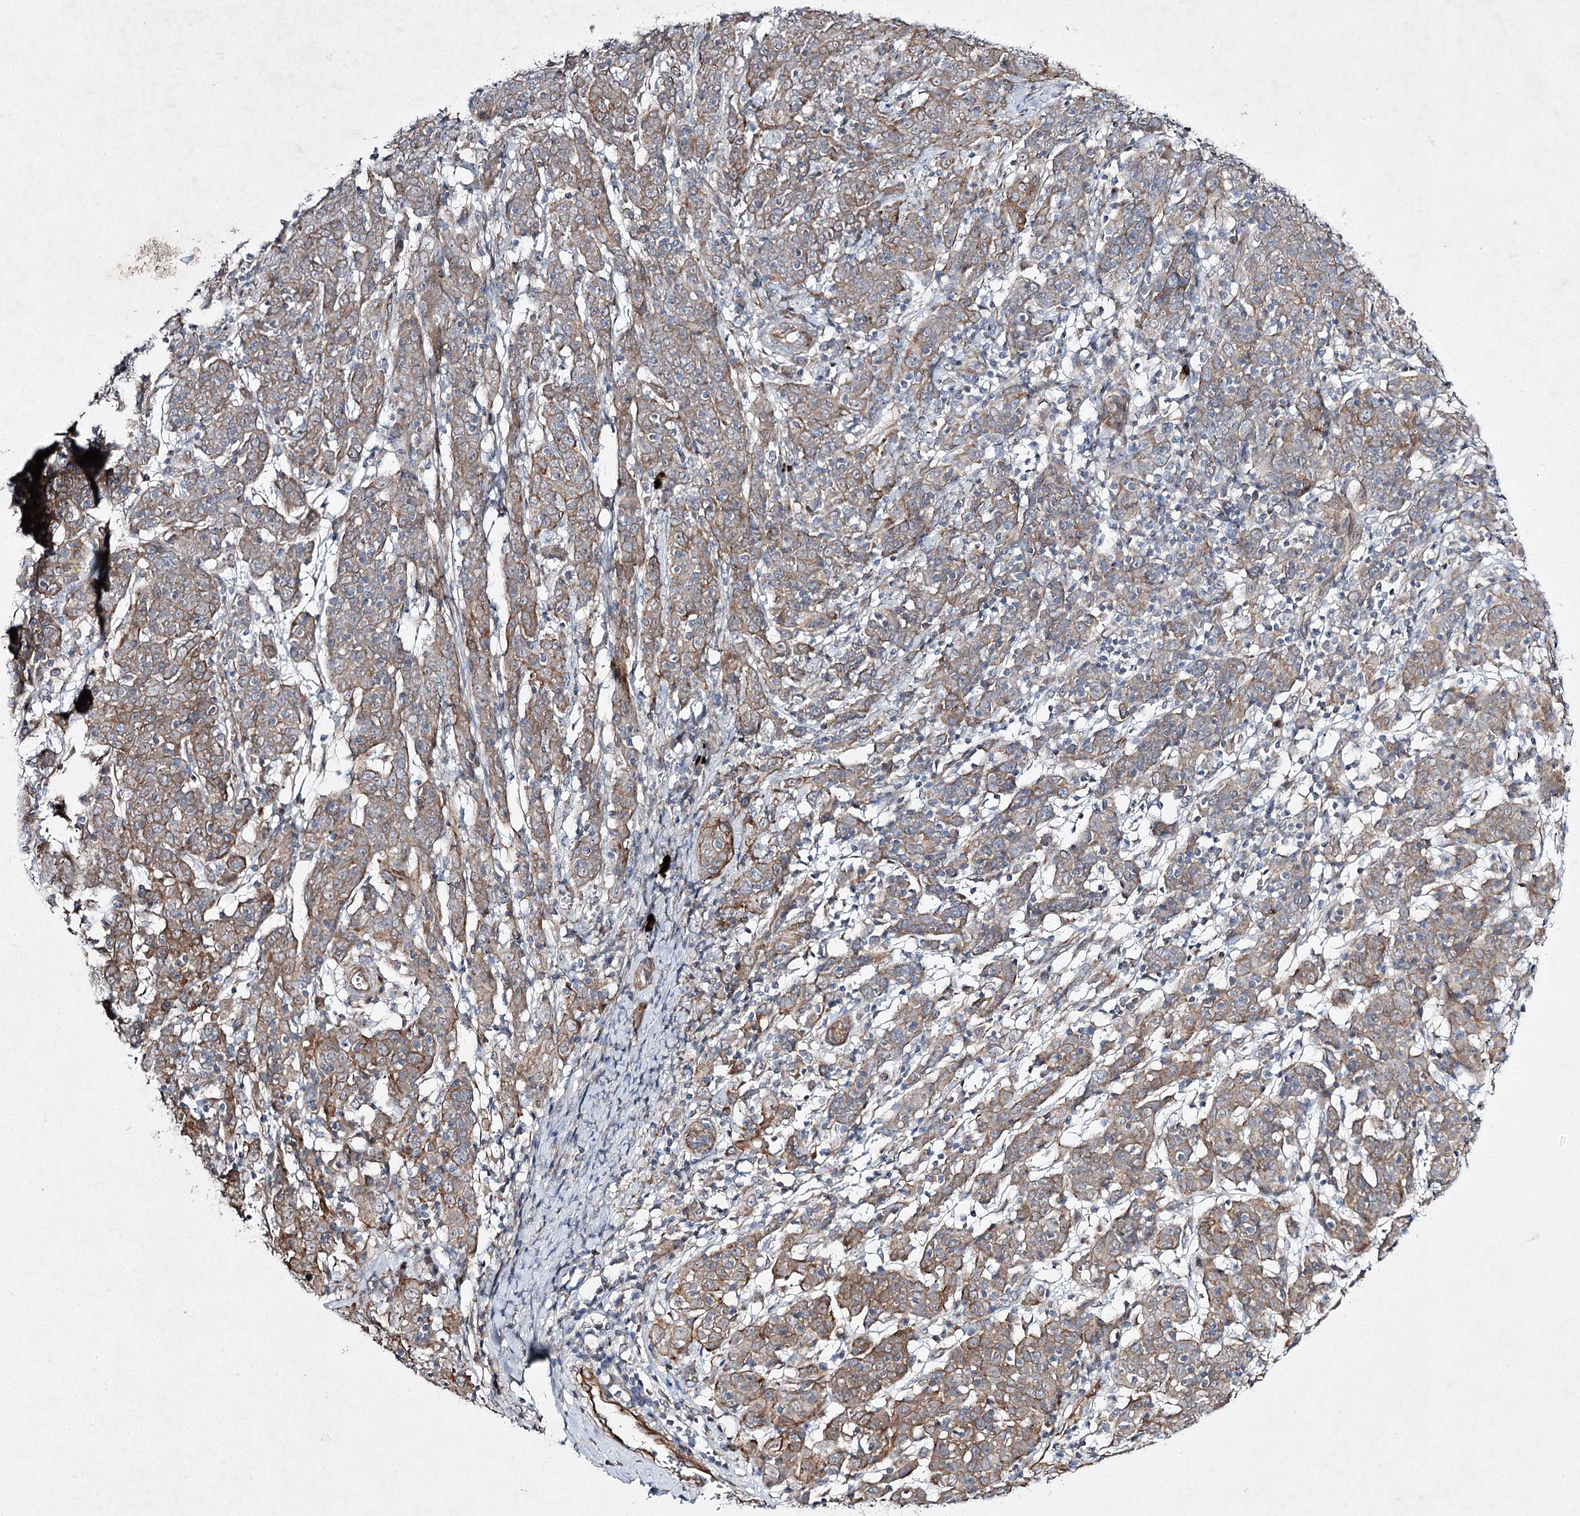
{"staining": {"intensity": "moderate", "quantity": ">75%", "location": "cytoplasmic/membranous"}, "tissue": "cervical cancer", "cell_type": "Tumor cells", "image_type": "cancer", "snomed": [{"axis": "morphology", "description": "Squamous cell carcinoma, NOS"}, {"axis": "topography", "description": "Cervix"}], "caption": "Protein staining shows moderate cytoplasmic/membranous expression in about >75% of tumor cells in cervical cancer (squamous cell carcinoma). The protein of interest is stained brown, and the nuclei are stained in blue (DAB IHC with brightfield microscopy, high magnification).", "gene": "KIAA0825", "patient": {"sex": "female", "age": 67}}